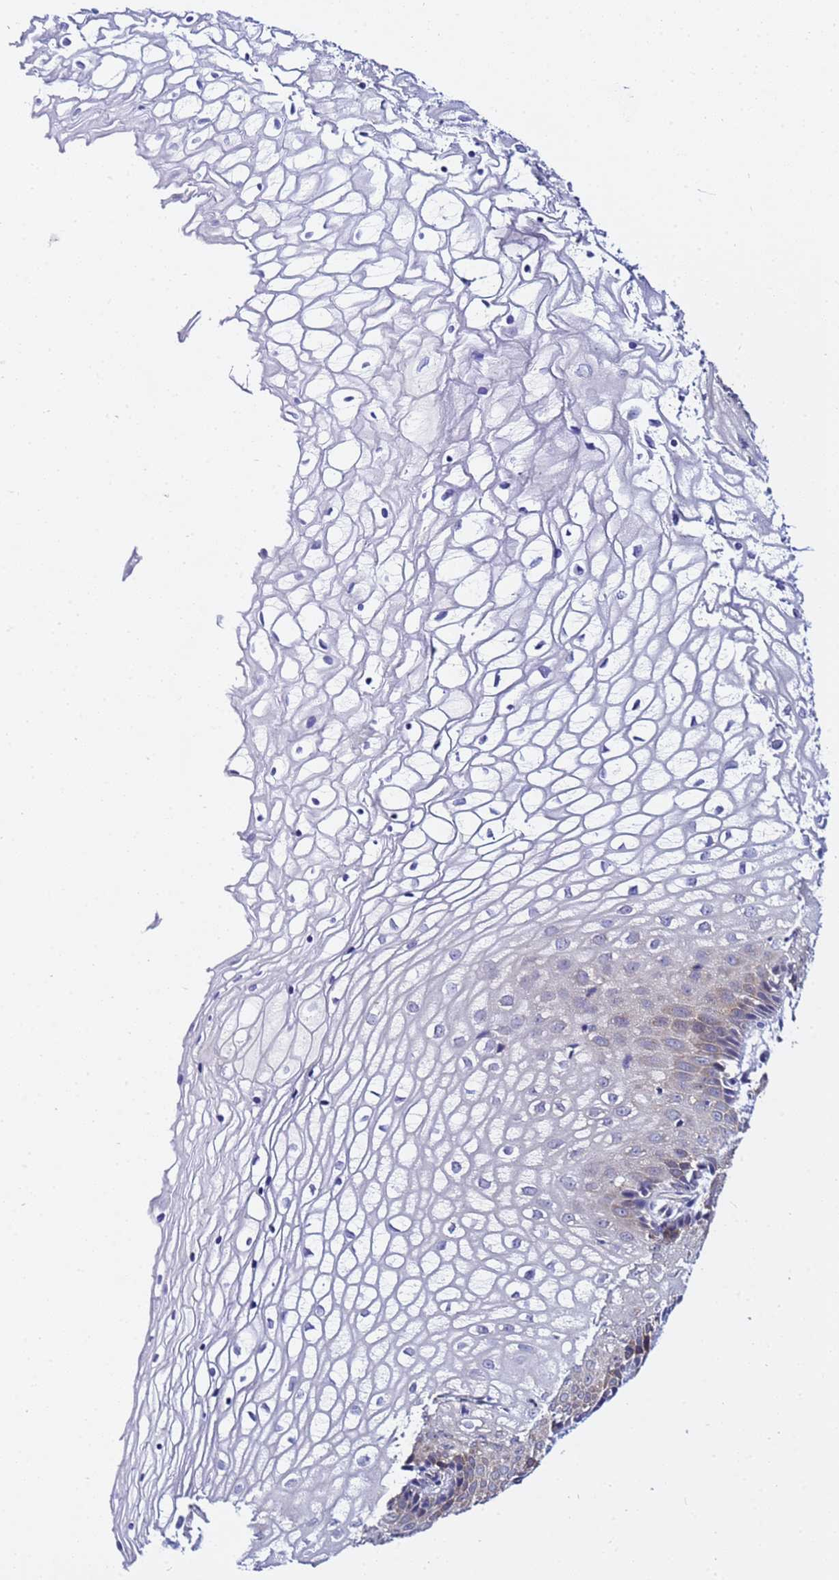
{"staining": {"intensity": "weak", "quantity": "25%-75%", "location": "cytoplasmic/membranous"}, "tissue": "vagina", "cell_type": "Squamous epithelial cells", "image_type": "normal", "snomed": [{"axis": "morphology", "description": "Normal tissue, NOS"}, {"axis": "topography", "description": "Vagina"}], "caption": "Vagina stained for a protein (brown) displays weak cytoplasmic/membranous positive positivity in approximately 25%-75% of squamous epithelial cells.", "gene": "LENG1", "patient": {"sex": "female", "age": 34}}